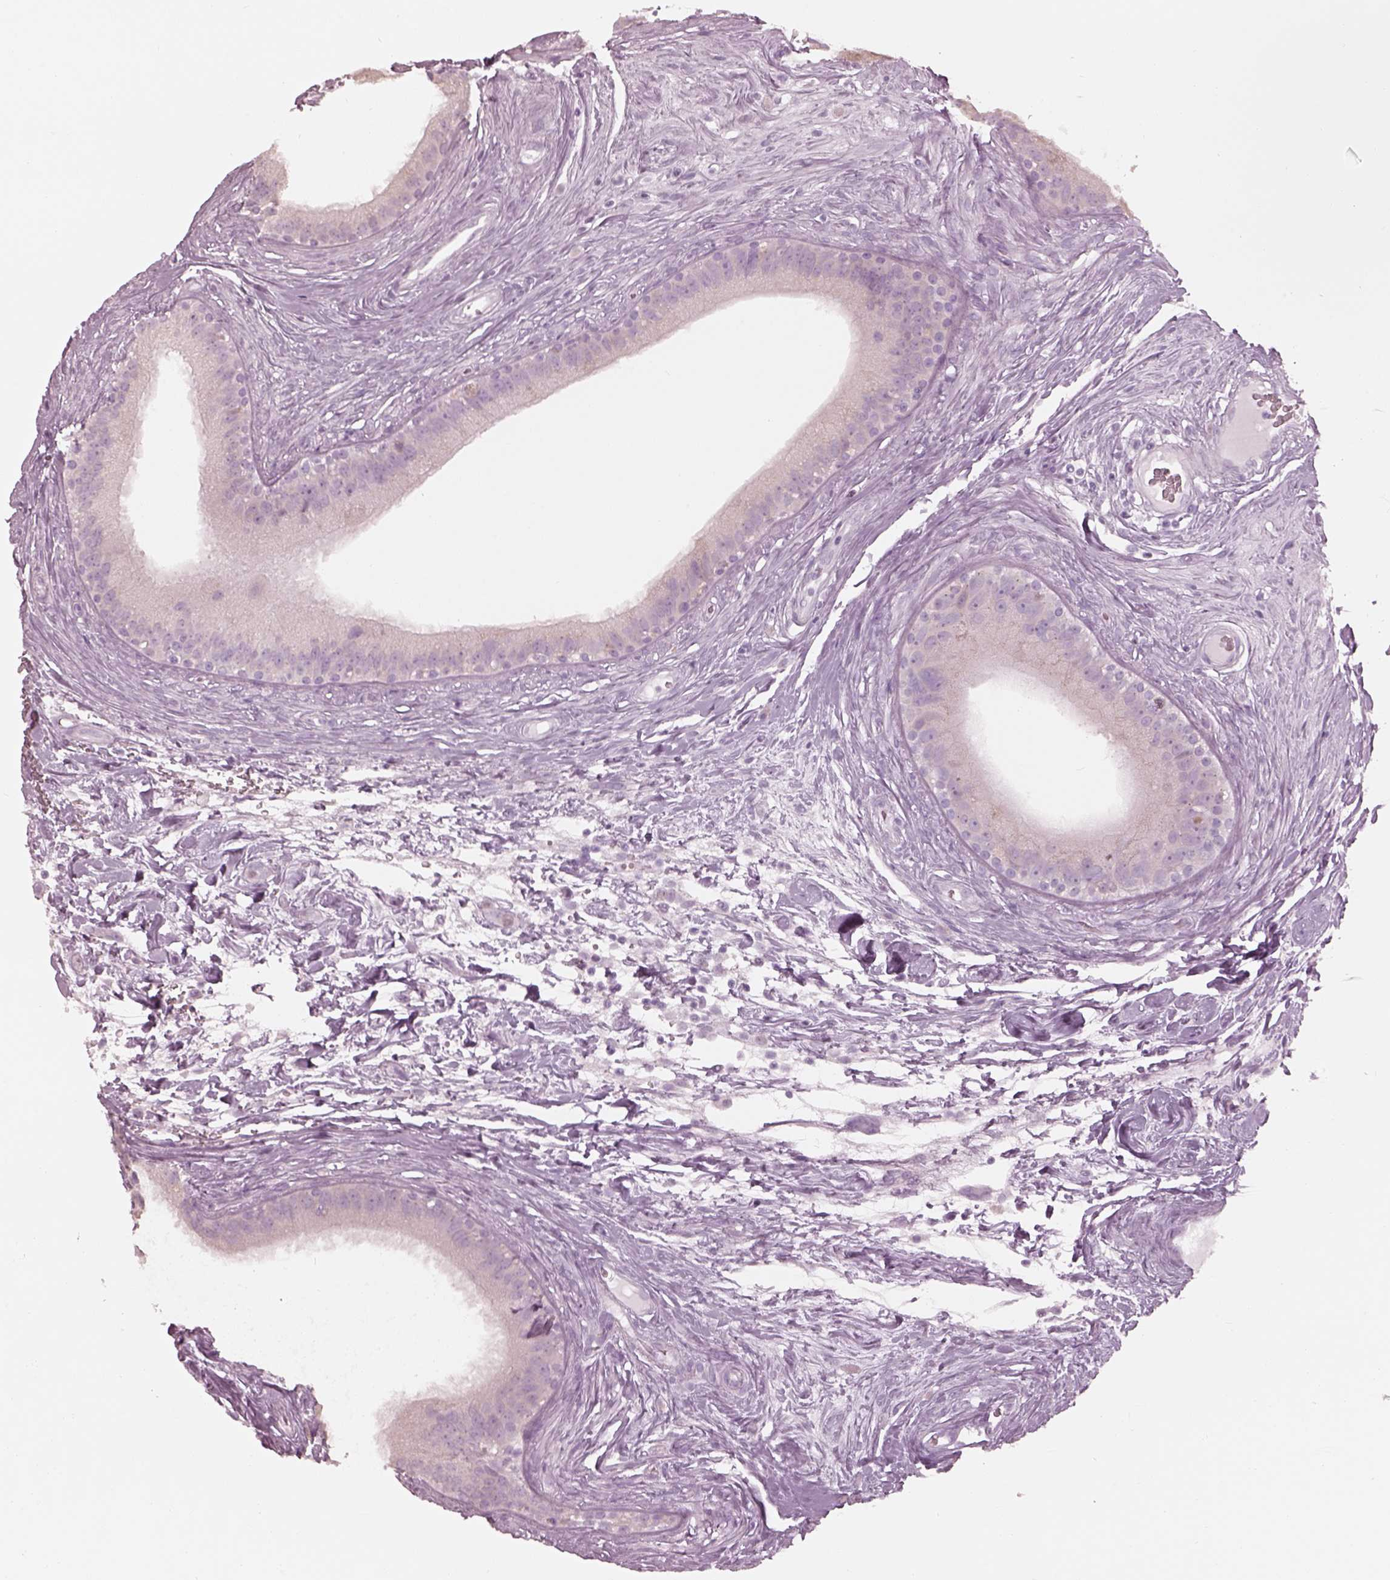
{"staining": {"intensity": "negative", "quantity": "none", "location": "none"}, "tissue": "epididymis", "cell_type": "Glandular cells", "image_type": "normal", "snomed": [{"axis": "morphology", "description": "Normal tissue, NOS"}, {"axis": "topography", "description": "Epididymis"}], "caption": "A histopathology image of epididymis stained for a protein exhibits no brown staining in glandular cells.", "gene": "KRTAP24", "patient": {"sex": "male", "age": 59}}